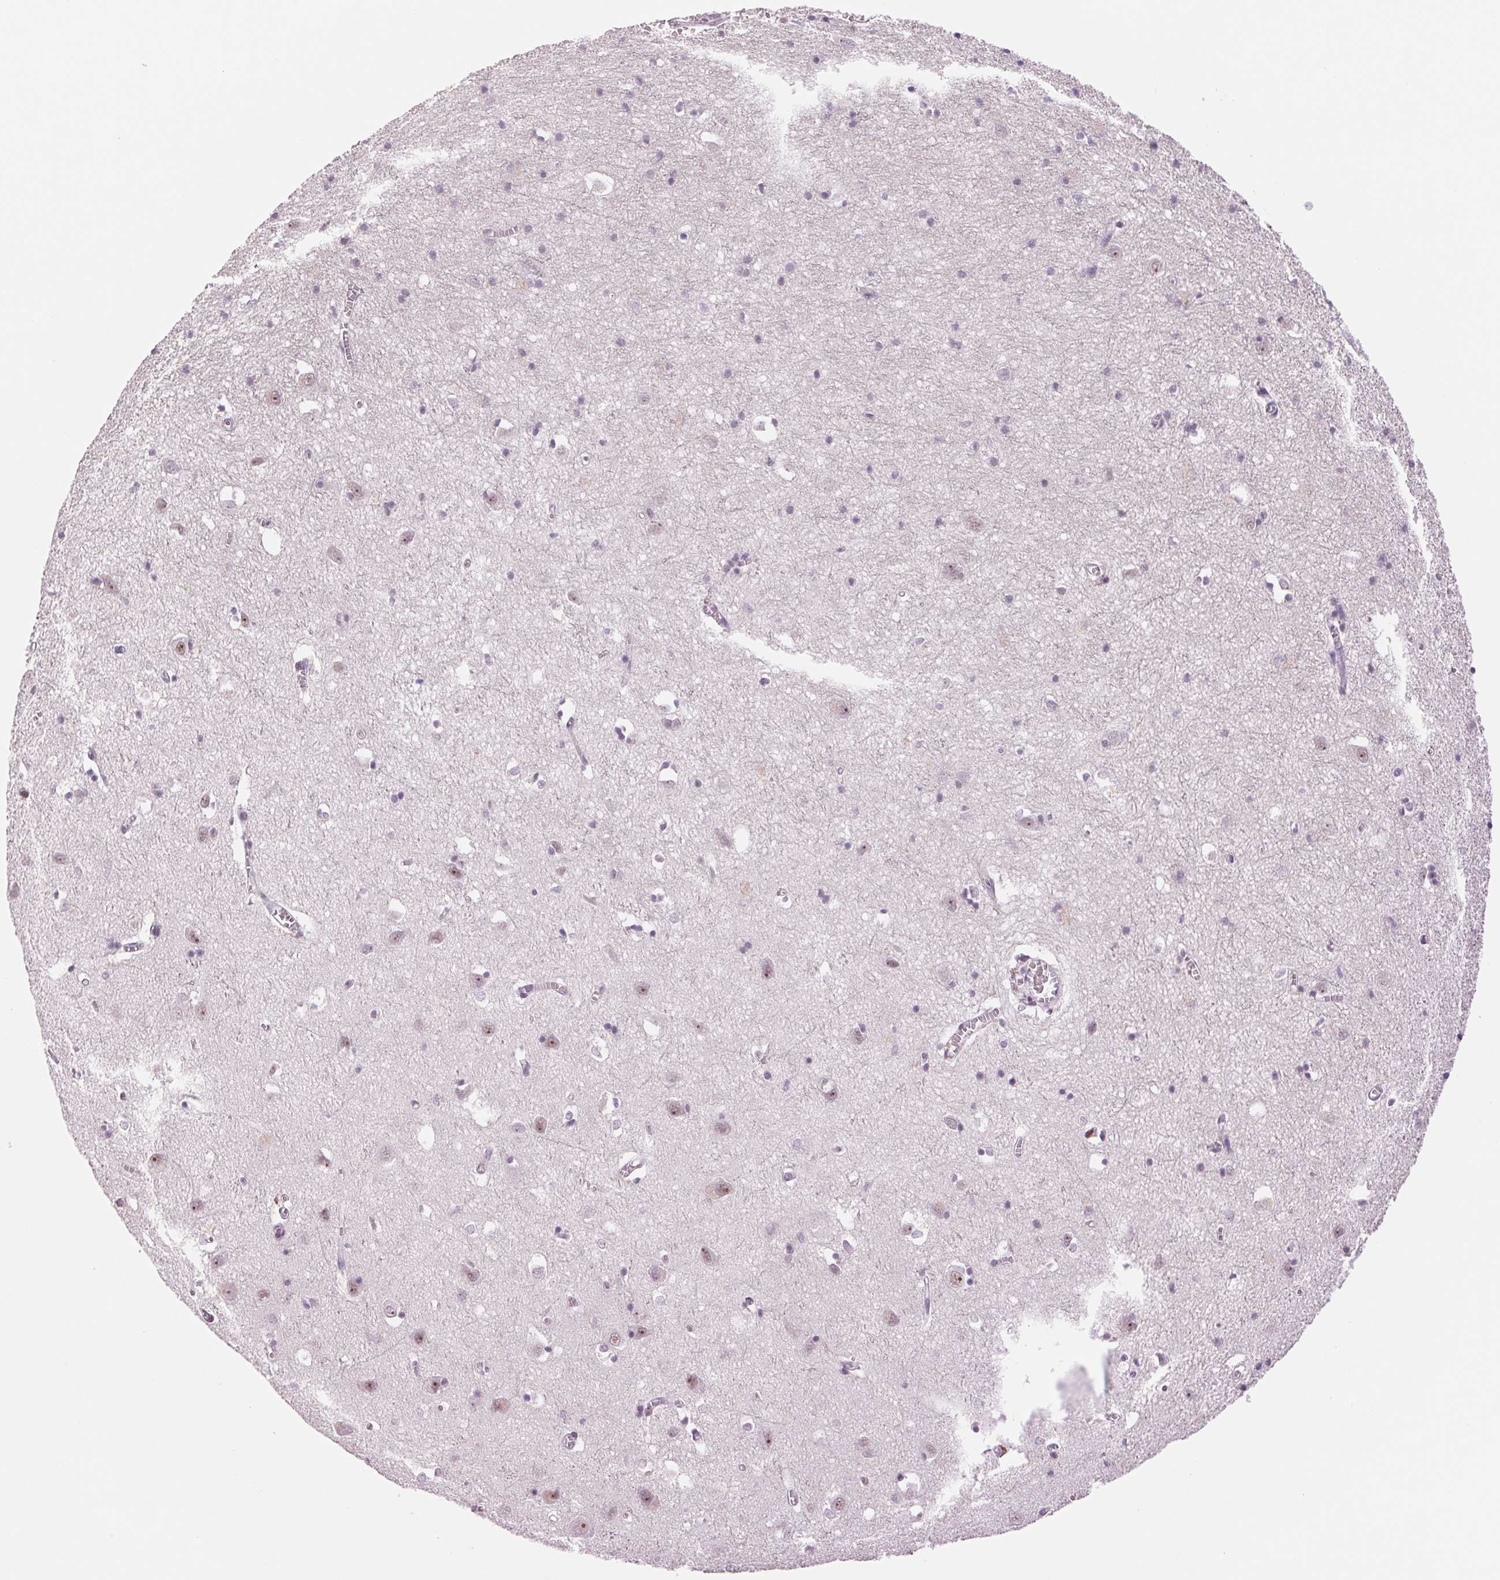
{"staining": {"intensity": "weak", "quantity": "<25%", "location": "nuclear"}, "tissue": "cerebral cortex", "cell_type": "Endothelial cells", "image_type": "normal", "snomed": [{"axis": "morphology", "description": "Normal tissue, NOS"}, {"axis": "topography", "description": "Cerebral cortex"}], "caption": "Immunohistochemistry micrograph of benign cerebral cortex: cerebral cortex stained with DAB shows no significant protein positivity in endothelial cells.", "gene": "ZC3H14", "patient": {"sex": "male", "age": 70}}